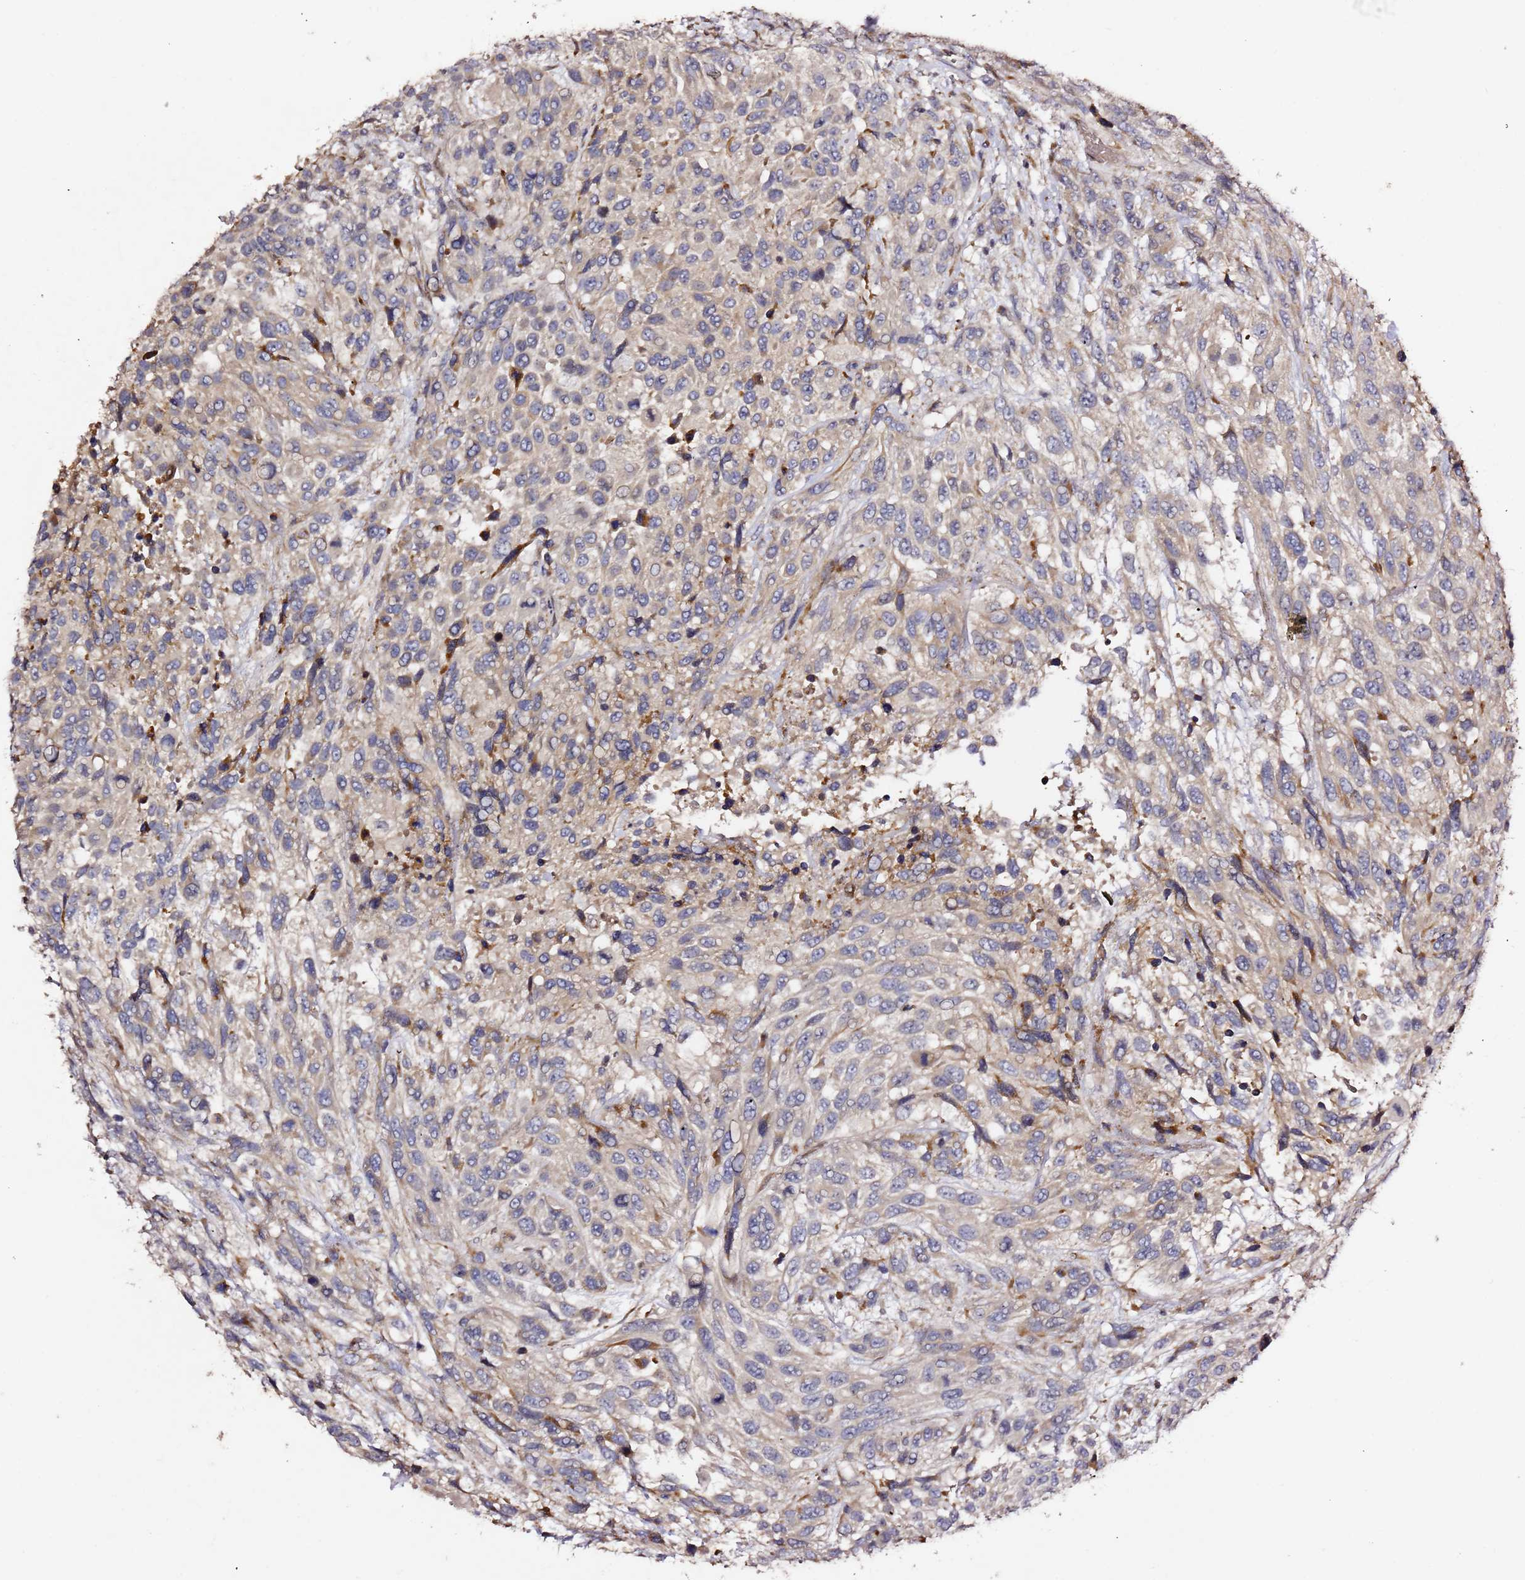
{"staining": {"intensity": "weak", "quantity": "<25%", "location": "cytoplasmic/membranous"}, "tissue": "urothelial cancer", "cell_type": "Tumor cells", "image_type": "cancer", "snomed": [{"axis": "morphology", "description": "Urothelial carcinoma, High grade"}, {"axis": "topography", "description": "Urinary bladder"}], "caption": "Urothelial cancer stained for a protein using immunohistochemistry exhibits no staining tumor cells.", "gene": "HSD17B7", "patient": {"sex": "female", "age": 70}}